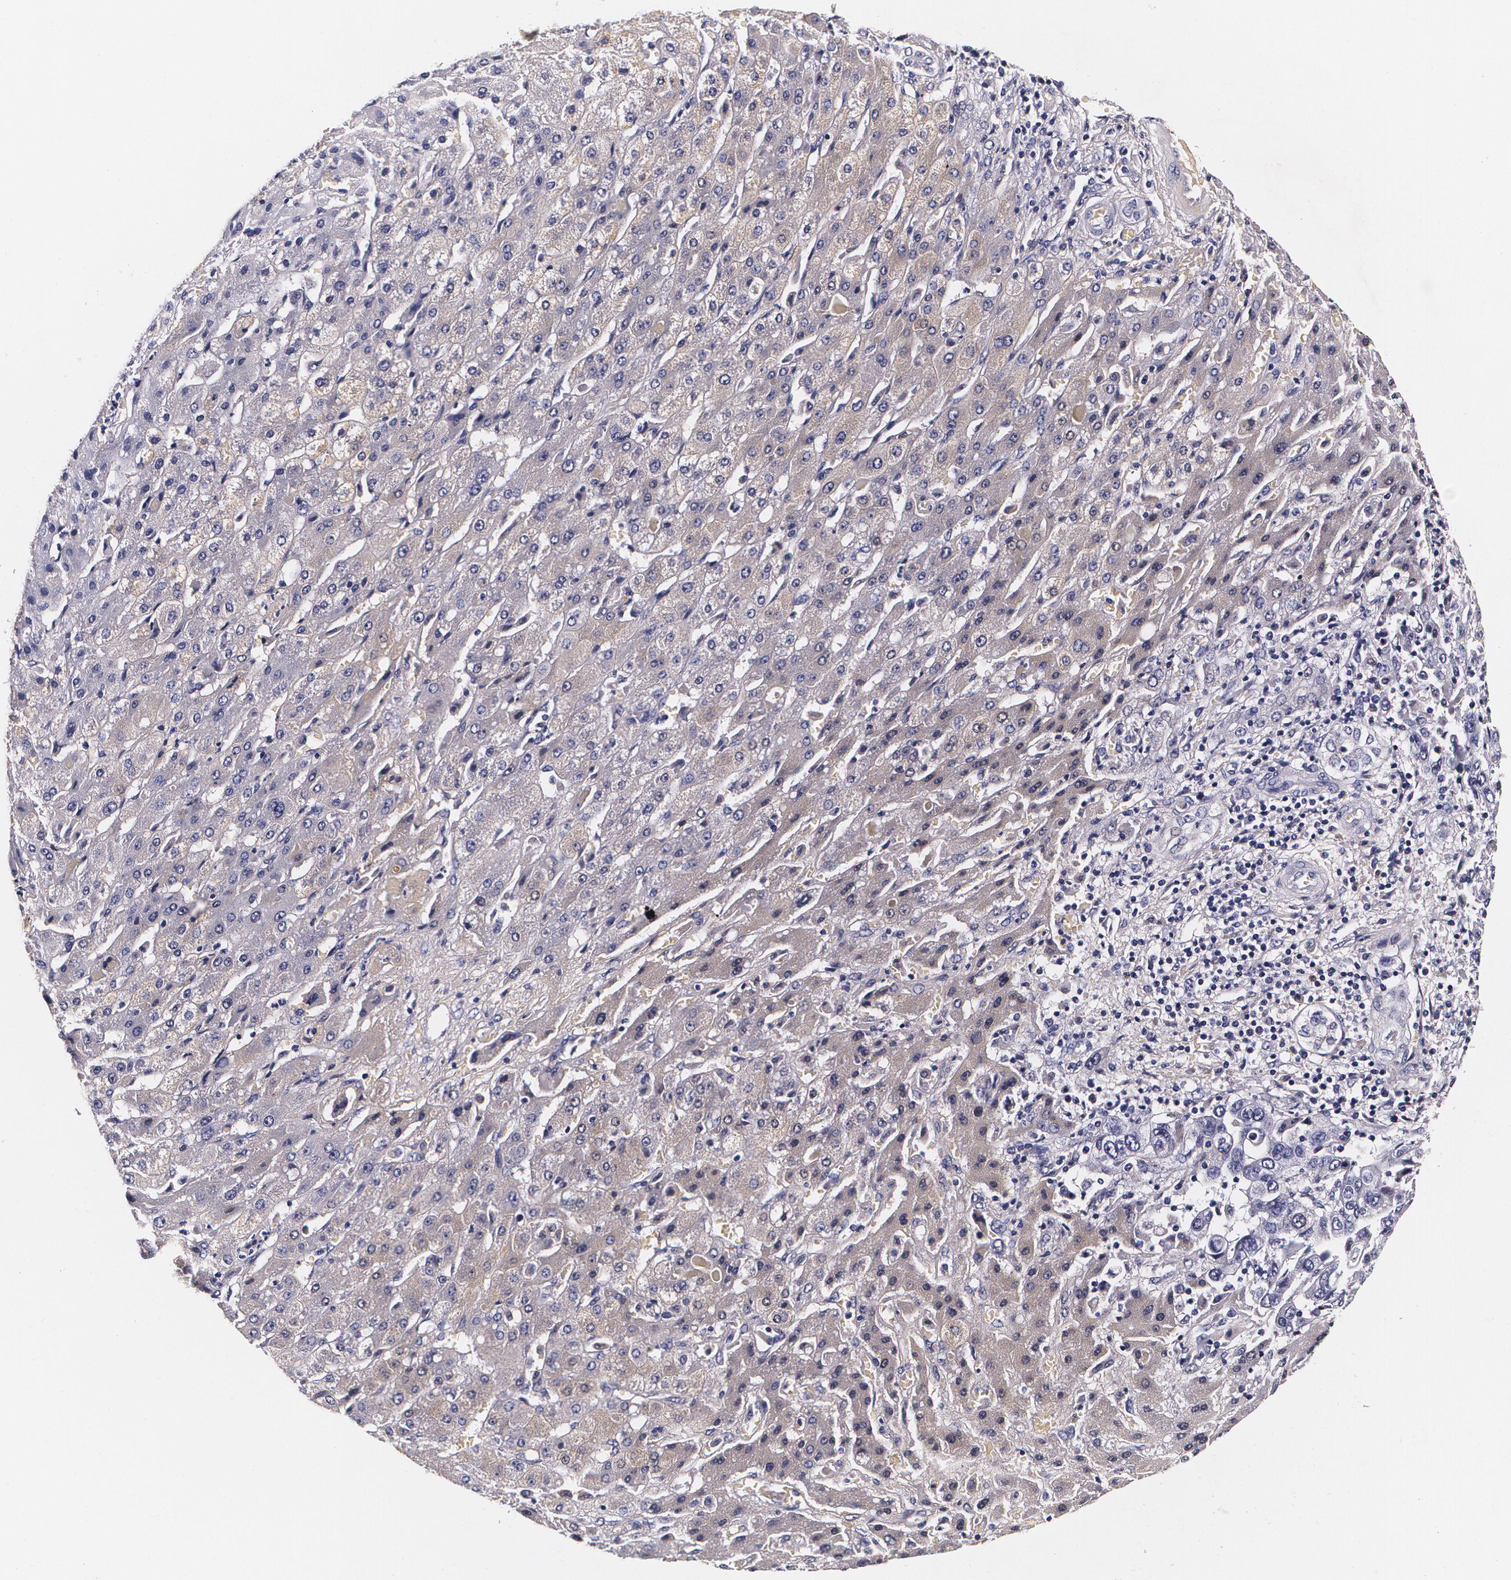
{"staining": {"intensity": "weak", "quantity": ">75%", "location": "cytoplasmic/membranous"}, "tissue": "liver cancer", "cell_type": "Tumor cells", "image_type": "cancer", "snomed": [{"axis": "morphology", "description": "Cholangiocarcinoma"}, {"axis": "topography", "description": "Liver"}], "caption": "An image of human cholangiocarcinoma (liver) stained for a protein exhibits weak cytoplasmic/membranous brown staining in tumor cells. The staining was performed using DAB (3,3'-diaminobenzidine), with brown indicating positive protein expression. Nuclei are stained blue with hematoxylin.", "gene": "TTR", "patient": {"sex": "female", "age": 52}}